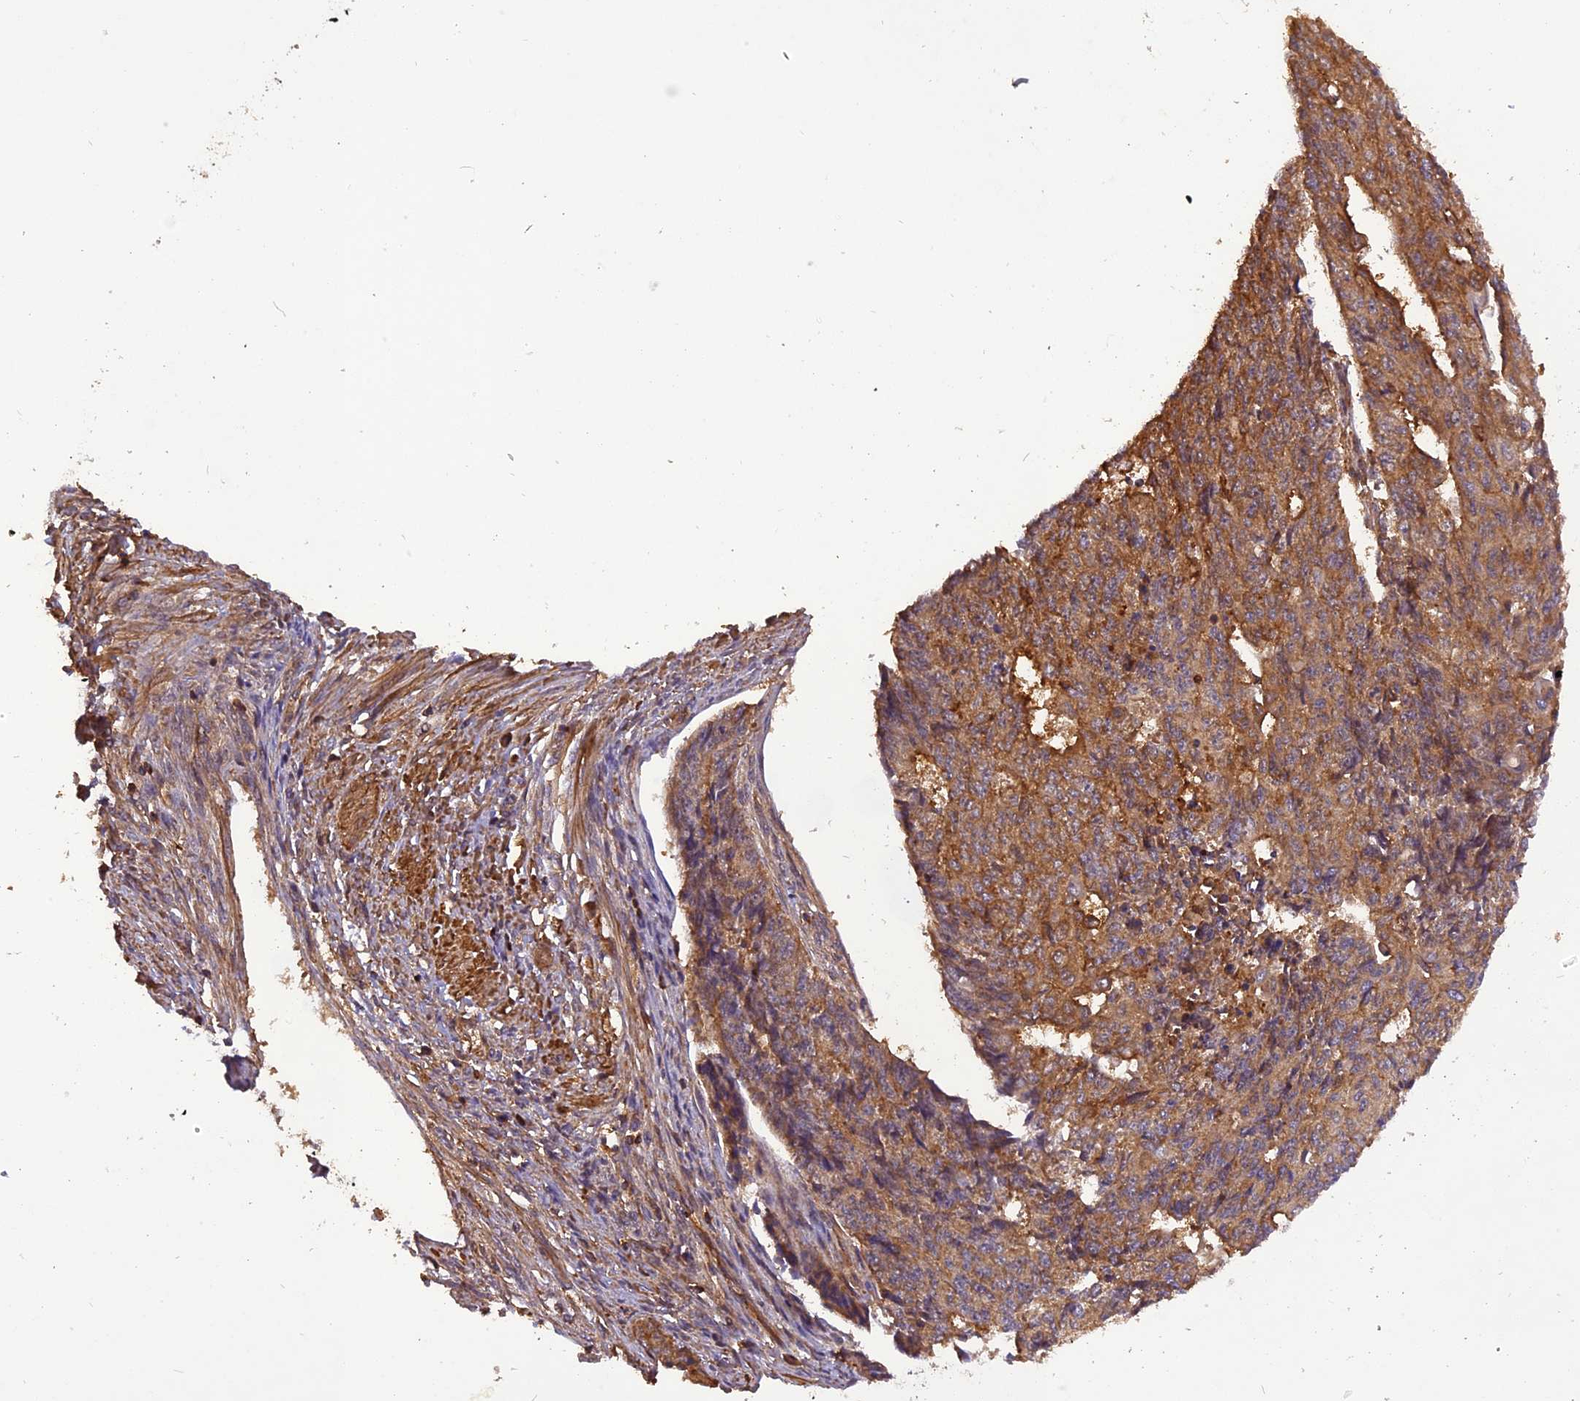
{"staining": {"intensity": "moderate", "quantity": ">75%", "location": "cytoplasmic/membranous"}, "tissue": "endometrial cancer", "cell_type": "Tumor cells", "image_type": "cancer", "snomed": [{"axis": "morphology", "description": "Adenocarcinoma, NOS"}, {"axis": "topography", "description": "Endometrium"}], "caption": "Tumor cells show medium levels of moderate cytoplasmic/membranous staining in approximately >75% of cells in endometrial cancer. (DAB IHC with brightfield microscopy, high magnification).", "gene": "STOML1", "patient": {"sex": "female", "age": 32}}